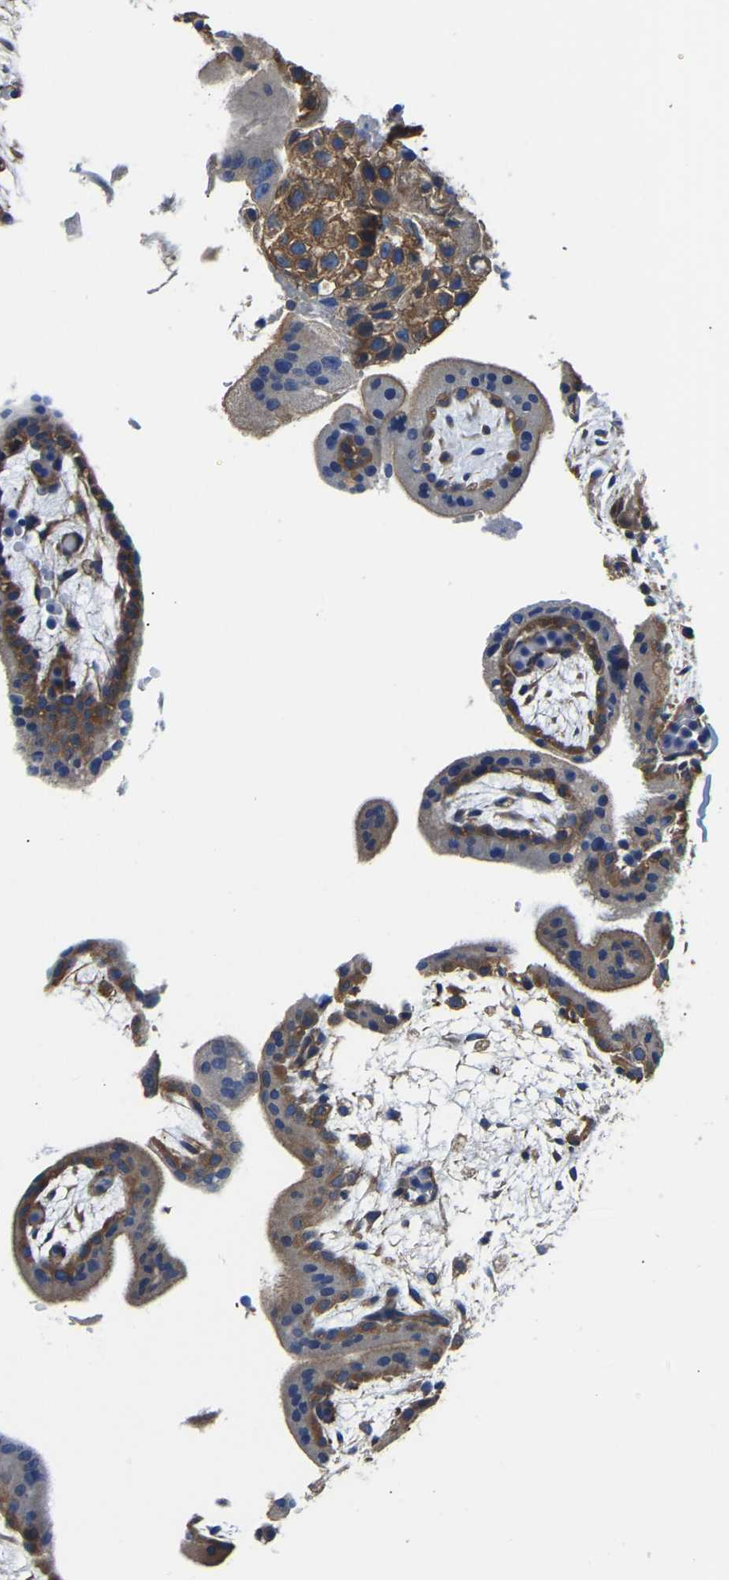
{"staining": {"intensity": "moderate", "quantity": ">75%", "location": "cytoplasmic/membranous"}, "tissue": "placenta", "cell_type": "Decidual cells", "image_type": "normal", "snomed": [{"axis": "morphology", "description": "Normal tissue, NOS"}, {"axis": "topography", "description": "Placenta"}], "caption": "A micrograph showing moderate cytoplasmic/membranous expression in about >75% of decidual cells in benign placenta, as visualized by brown immunohistochemical staining.", "gene": "CSDE1", "patient": {"sex": "female", "age": 35}}